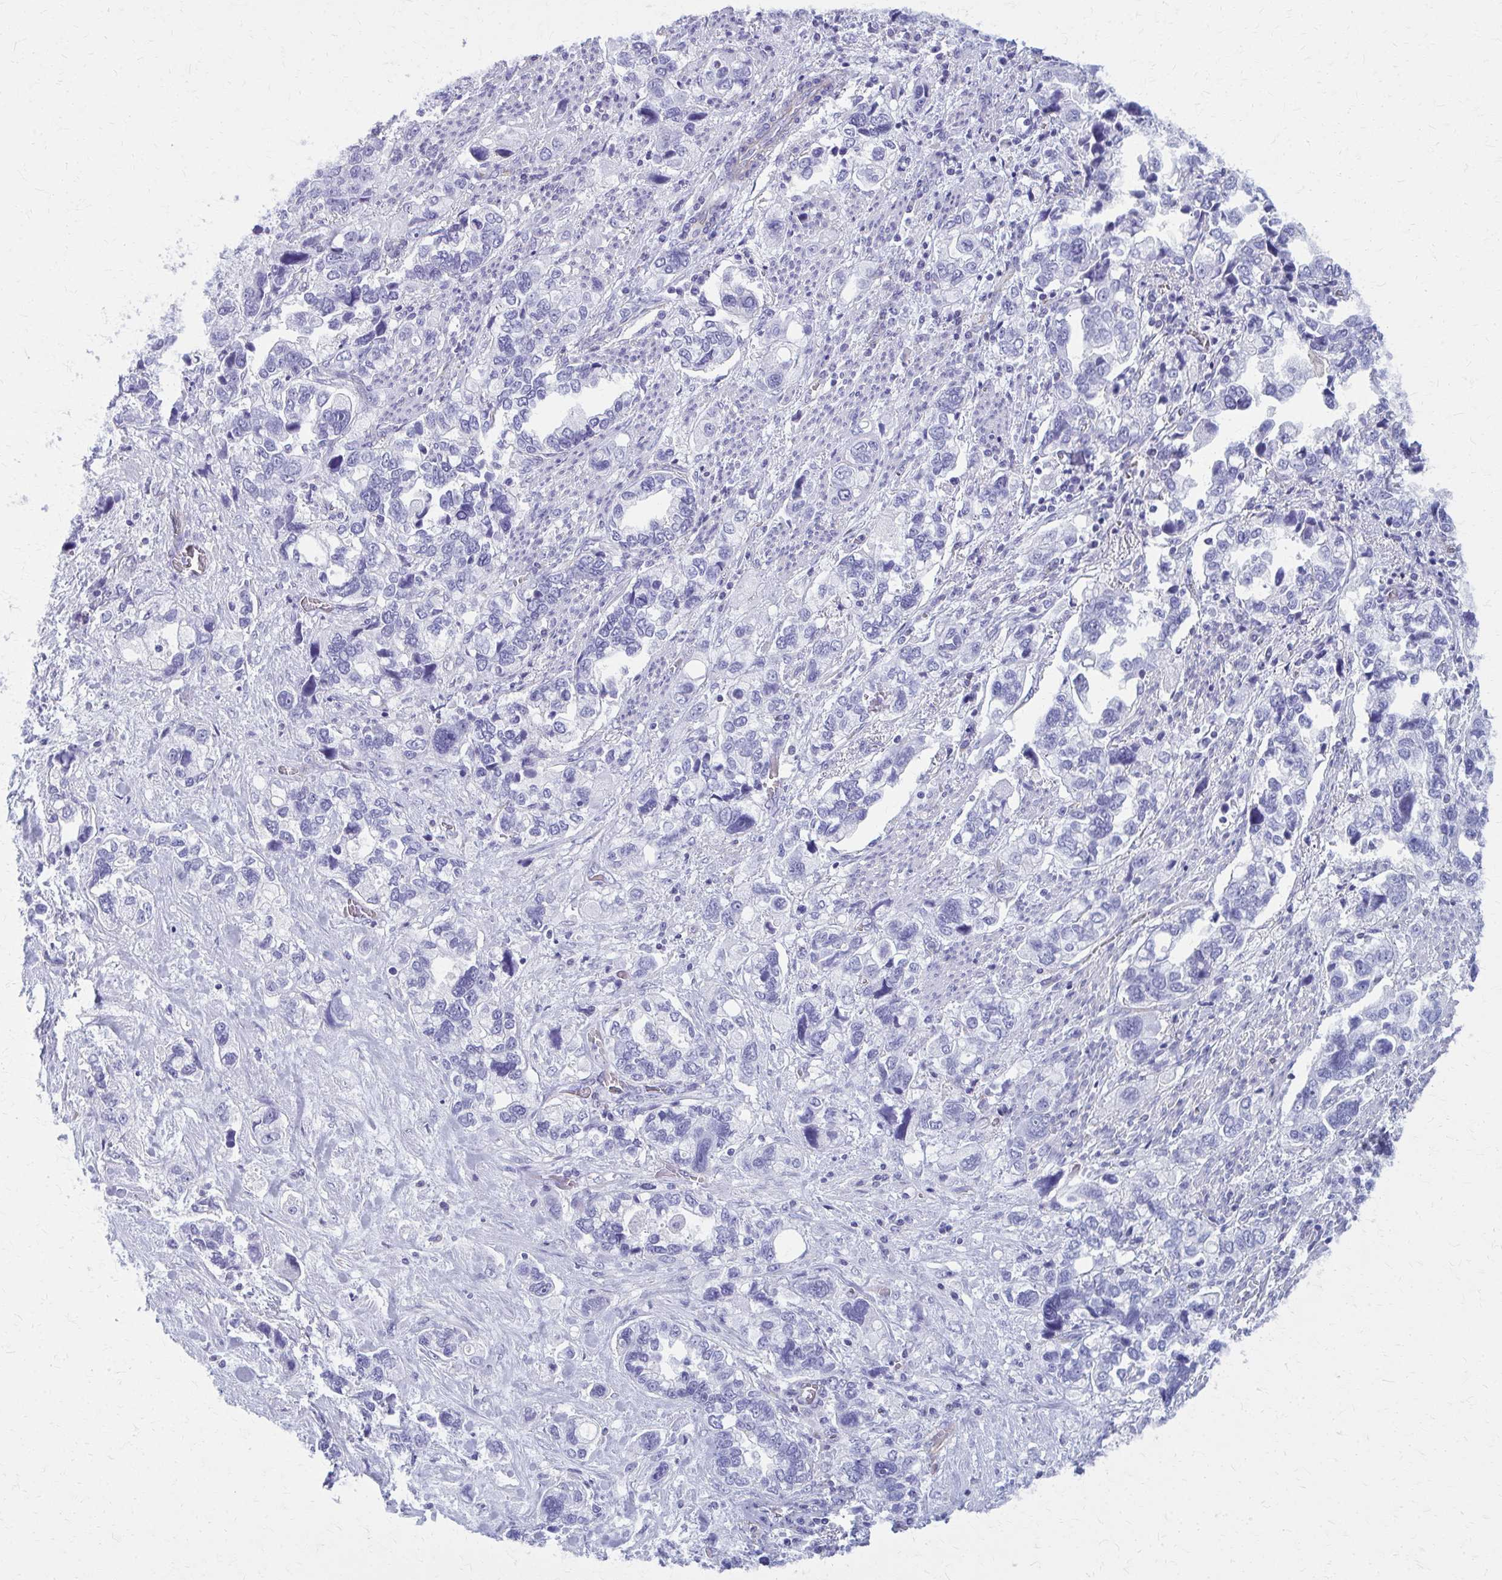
{"staining": {"intensity": "negative", "quantity": "none", "location": "none"}, "tissue": "stomach cancer", "cell_type": "Tumor cells", "image_type": "cancer", "snomed": [{"axis": "morphology", "description": "Adenocarcinoma, NOS"}, {"axis": "topography", "description": "Stomach, upper"}], "caption": "Immunohistochemical staining of human stomach adenocarcinoma displays no significant staining in tumor cells.", "gene": "GFAP", "patient": {"sex": "female", "age": 81}}